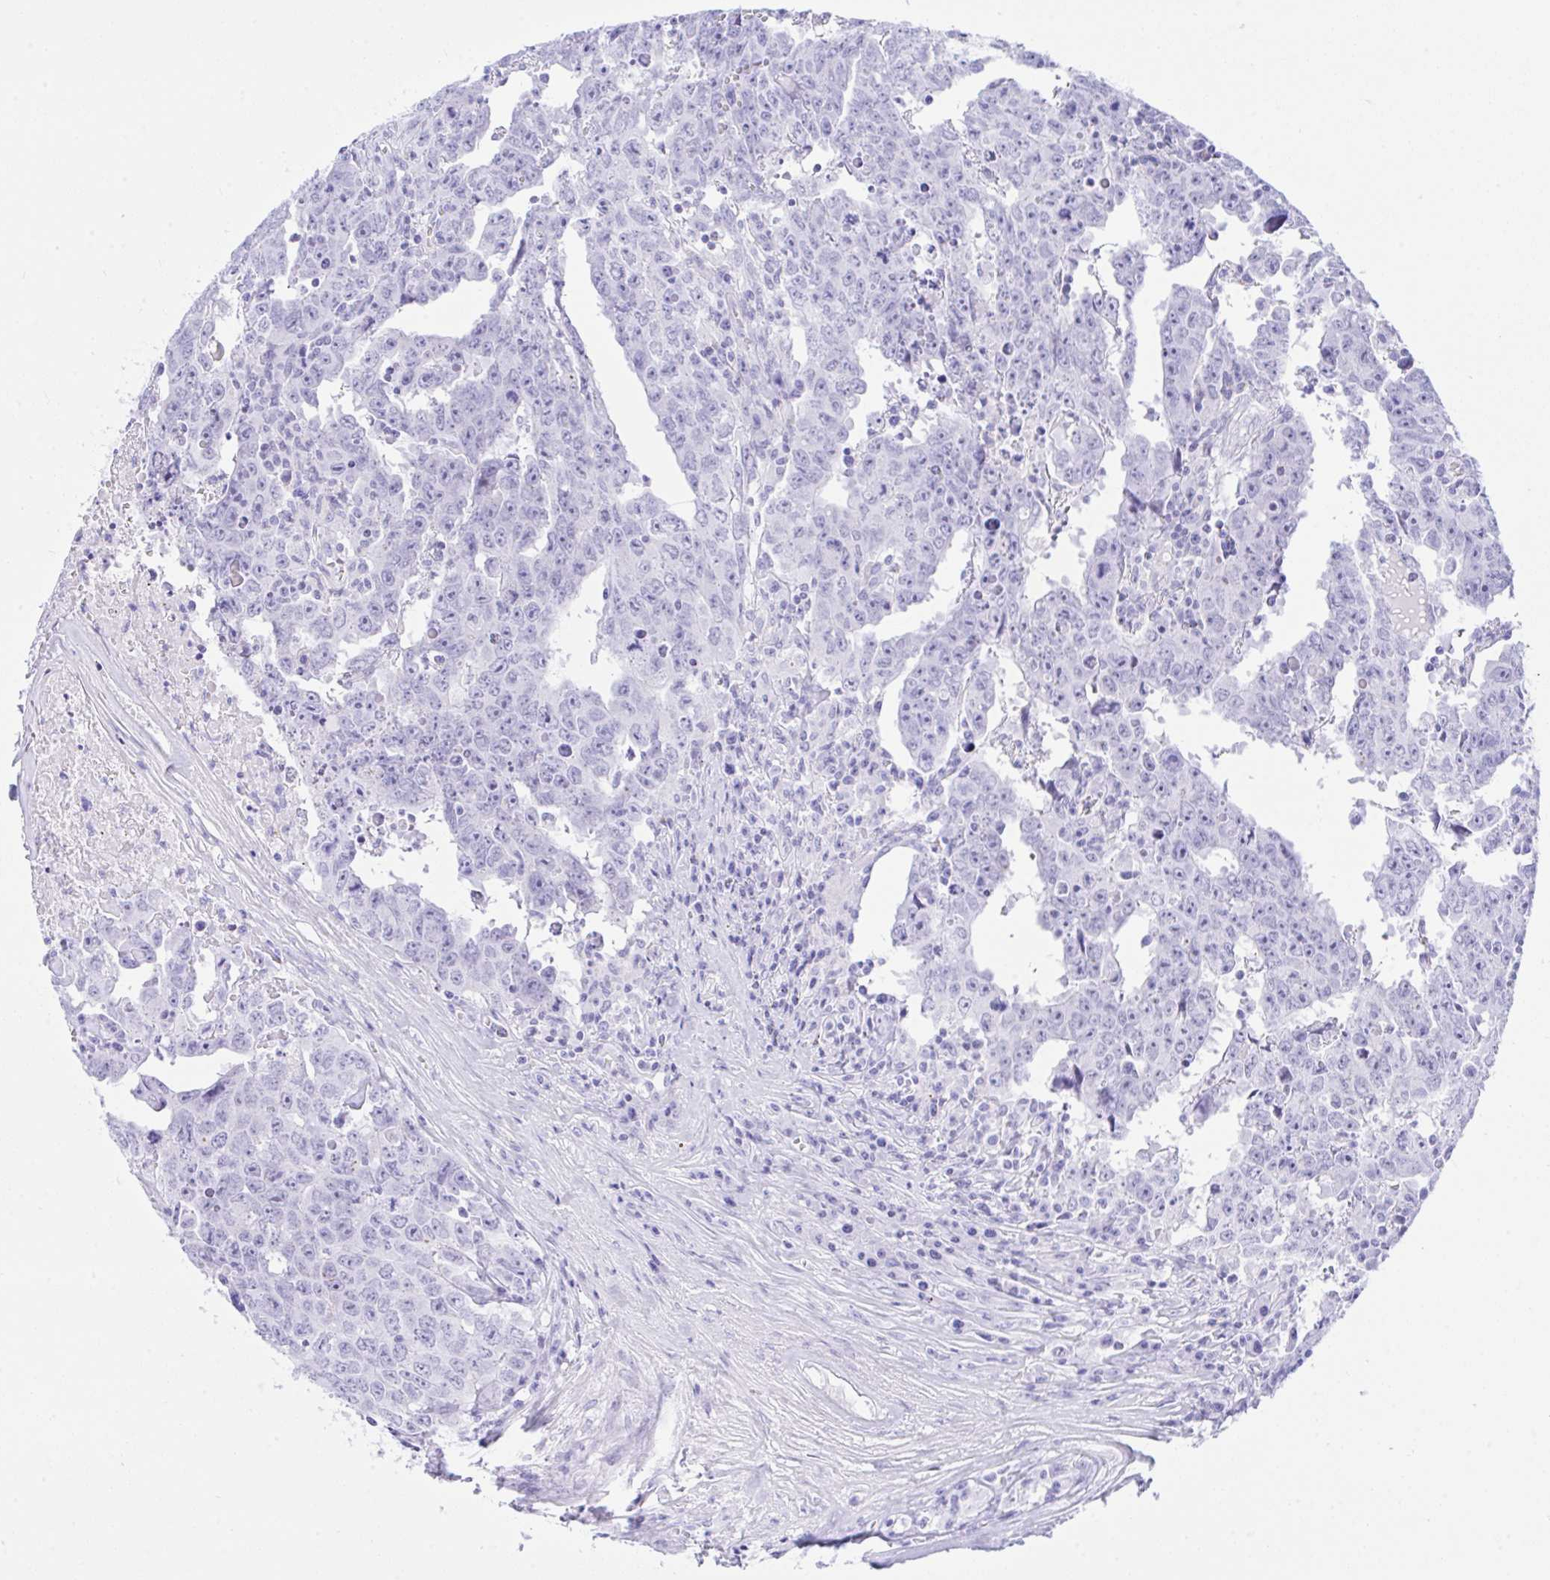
{"staining": {"intensity": "negative", "quantity": "none", "location": "none"}, "tissue": "testis cancer", "cell_type": "Tumor cells", "image_type": "cancer", "snomed": [{"axis": "morphology", "description": "Carcinoma, Embryonal, NOS"}, {"axis": "topography", "description": "Testis"}], "caption": "DAB immunohistochemical staining of human testis cancer exhibits no significant staining in tumor cells.", "gene": "SELENOV", "patient": {"sex": "male", "age": 22}}